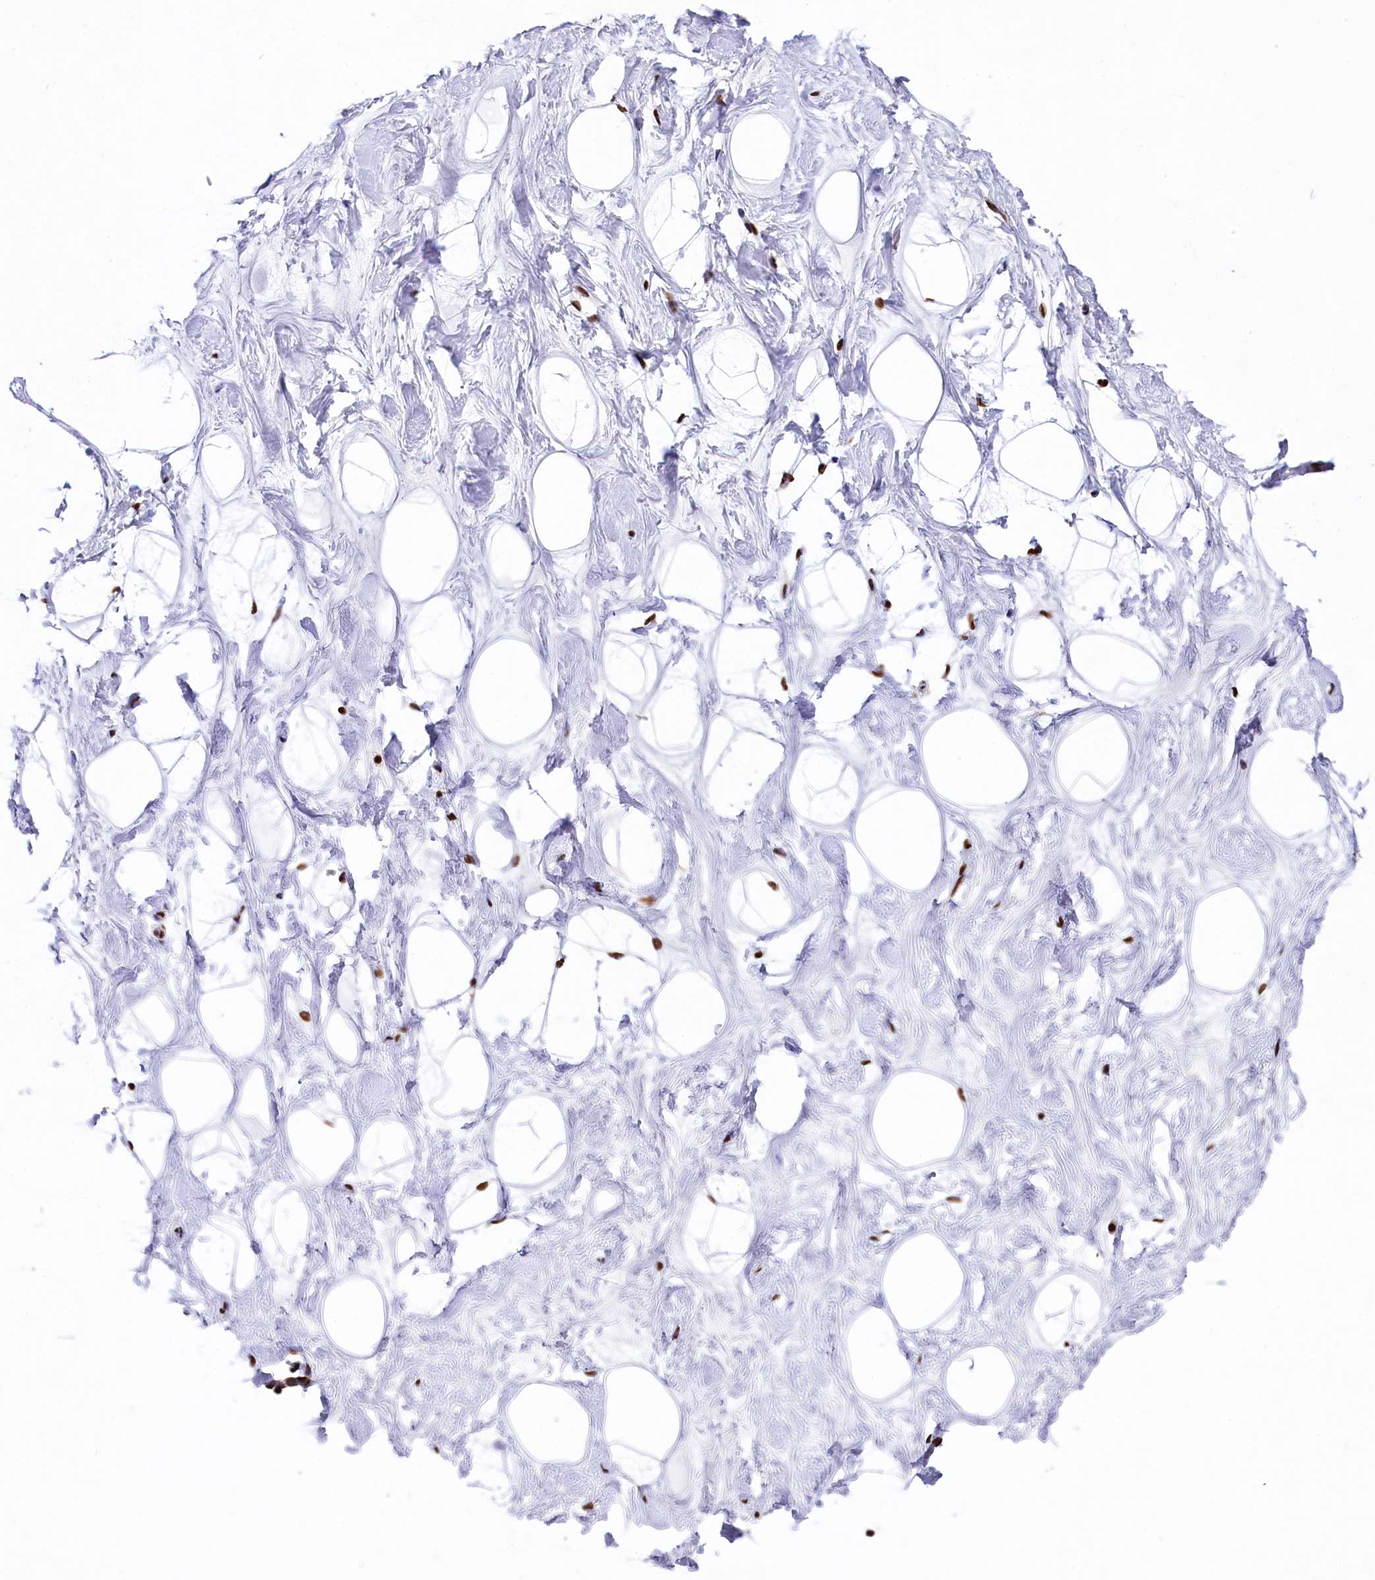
{"staining": {"intensity": "moderate", "quantity": ">75%", "location": "cytoplasmic/membranous"}, "tissue": "breast", "cell_type": "Adipocytes", "image_type": "normal", "snomed": [{"axis": "morphology", "description": "Normal tissue, NOS"}, {"axis": "morphology", "description": "Adenoma, NOS"}, {"axis": "topography", "description": "Breast"}], "caption": "Brown immunohistochemical staining in benign breast displays moderate cytoplasmic/membranous expression in approximately >75% of adipocytes.", "gene": "SNRPD2", "patient": {"sex": "female", "age": 23}}